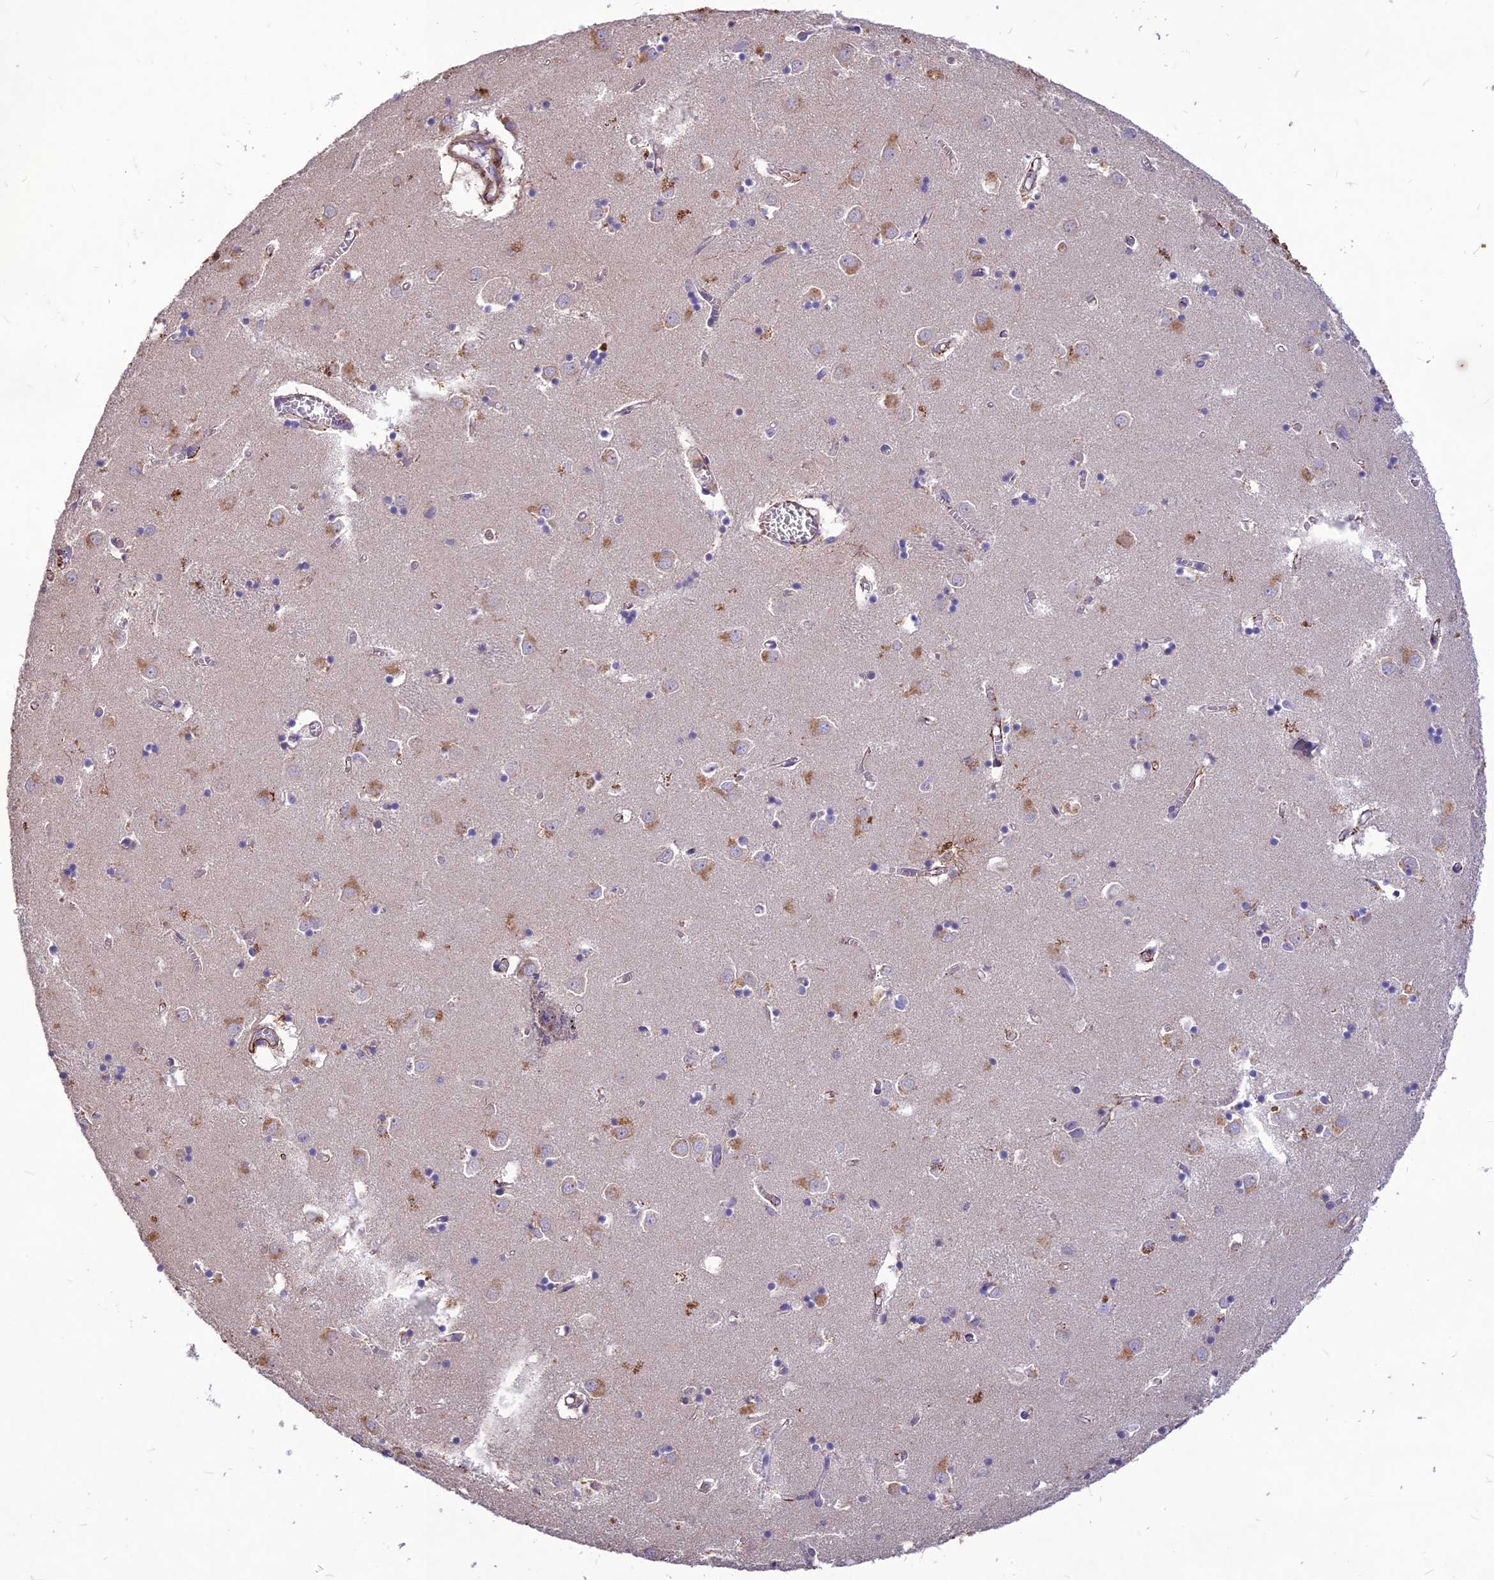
{"staining": {"intensity": "negative", "quantity": "none", "location": "none"}, "tissue": "caudate", "cell_type": "Glial cells", "image_type": "normal", "snomed": [{"axis": "morphology", "description": "Normal tissue, NOS"}, {"axis": "topography", "description": "Lateral ventricle wall"}], "caption": "Immunohistochemistry of benign caudate demonstrates no expression in glial cells.", "gene": "CLUH", "patient": {"sex": "male", "age": 70}}